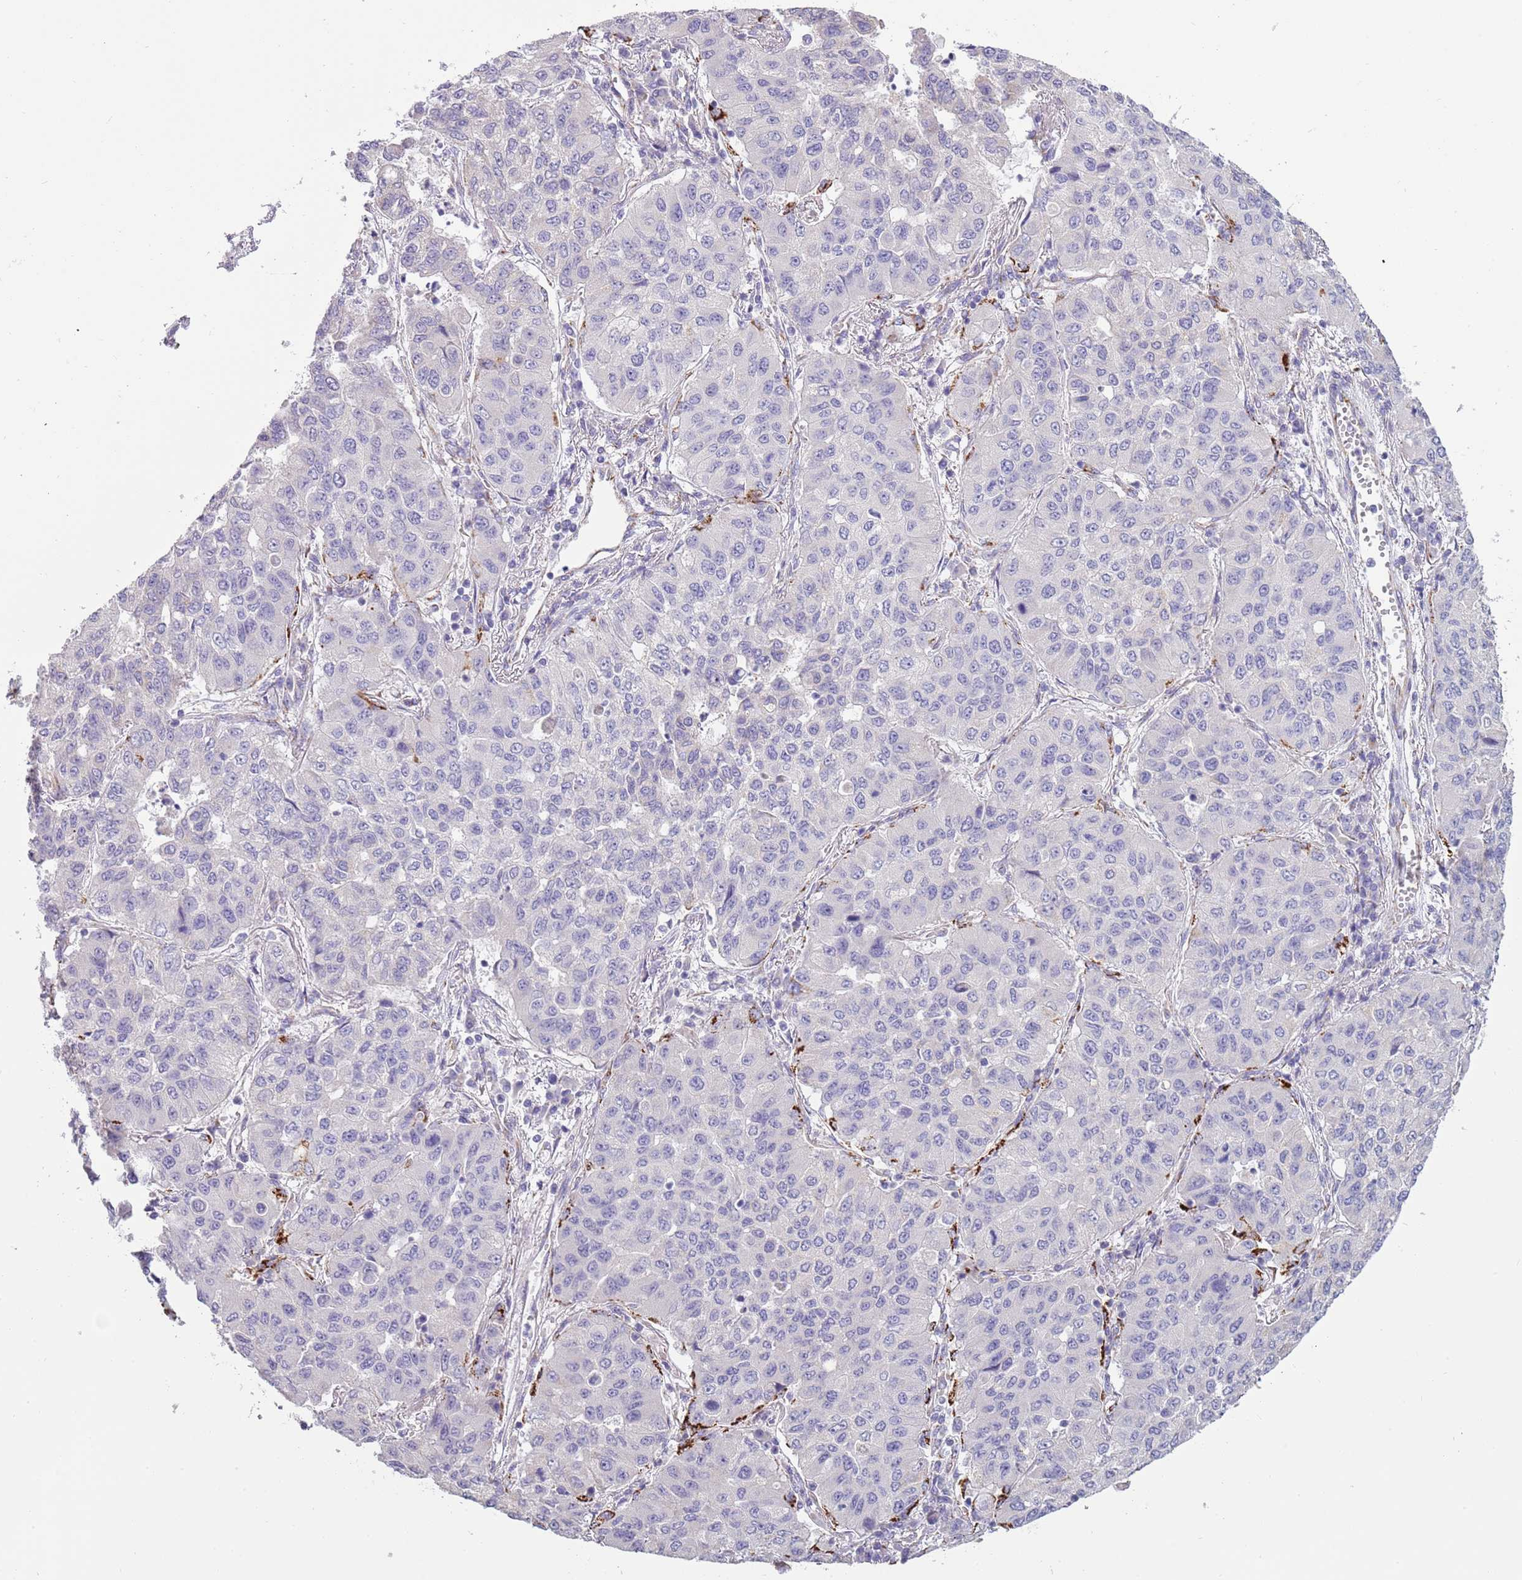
{"staining": {"intensity": "negative", "quantity": "none", "location": "none"}, "tissue": "lung cancer", "cell_type": "Tumor cells", "image_type": "cancer", "snomed": [{"axis": "morphology", "description": "Squamous cell carcinoma, NOS"}, {"axis": "topography", "description": "Lung"}], "caption": "Immunohistochemistry image of neoplastic tissue: human lung cancer stained with DAB (3,3'-diaminobenzidine) reveals no significant protein expression in tumor cells.", "gene": "RNF222", "patient": {"sex": "male", "age": 74}}